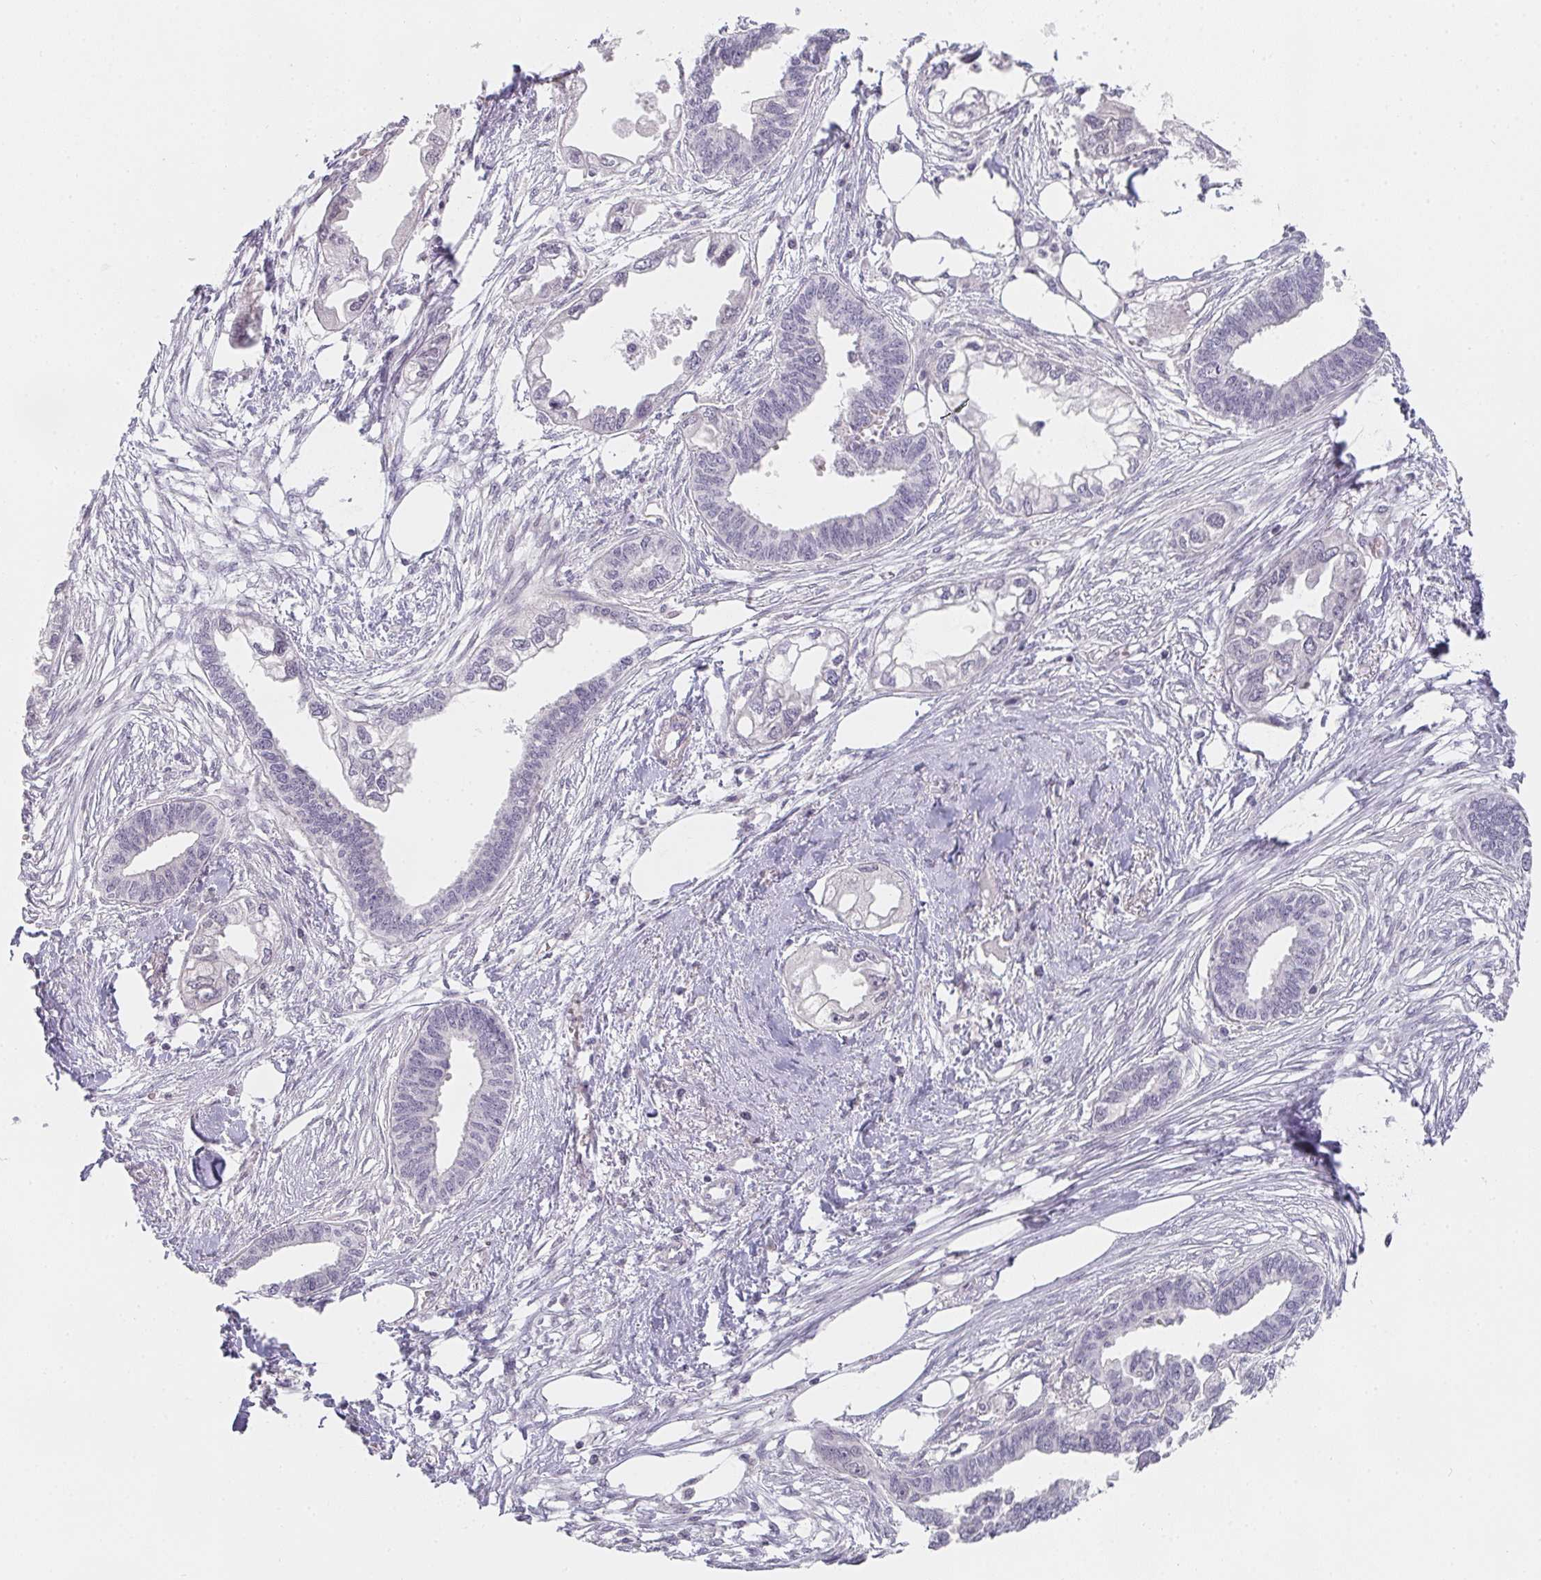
{"staining": {"intensity": "negative", "quantity": "none", "location": "none"}, "tissue": "endometrial cancer", "cell_type": "Tumor cells", "image_type": "cancer", "snomed": [{"axis": "morphology", "description": "Adenocarcinoma, NOS"}, {"axis": "morphology", "description": "Adenocarcinoma, metastatic, NOS"}, {"axis": "topography", "description": "Adipose tissue"}, {"axis": "topography", "description": "Endometrium"}], "caption": "Immunohistochemistry (IHC) histopathology image of neoplastic tissue: adenocarcinoma (endometrial) stained with DAB displays no significant protein staining in tumor cells.", "gene": "GSDMB", "patient": {"sex": "female", "age": 67}}